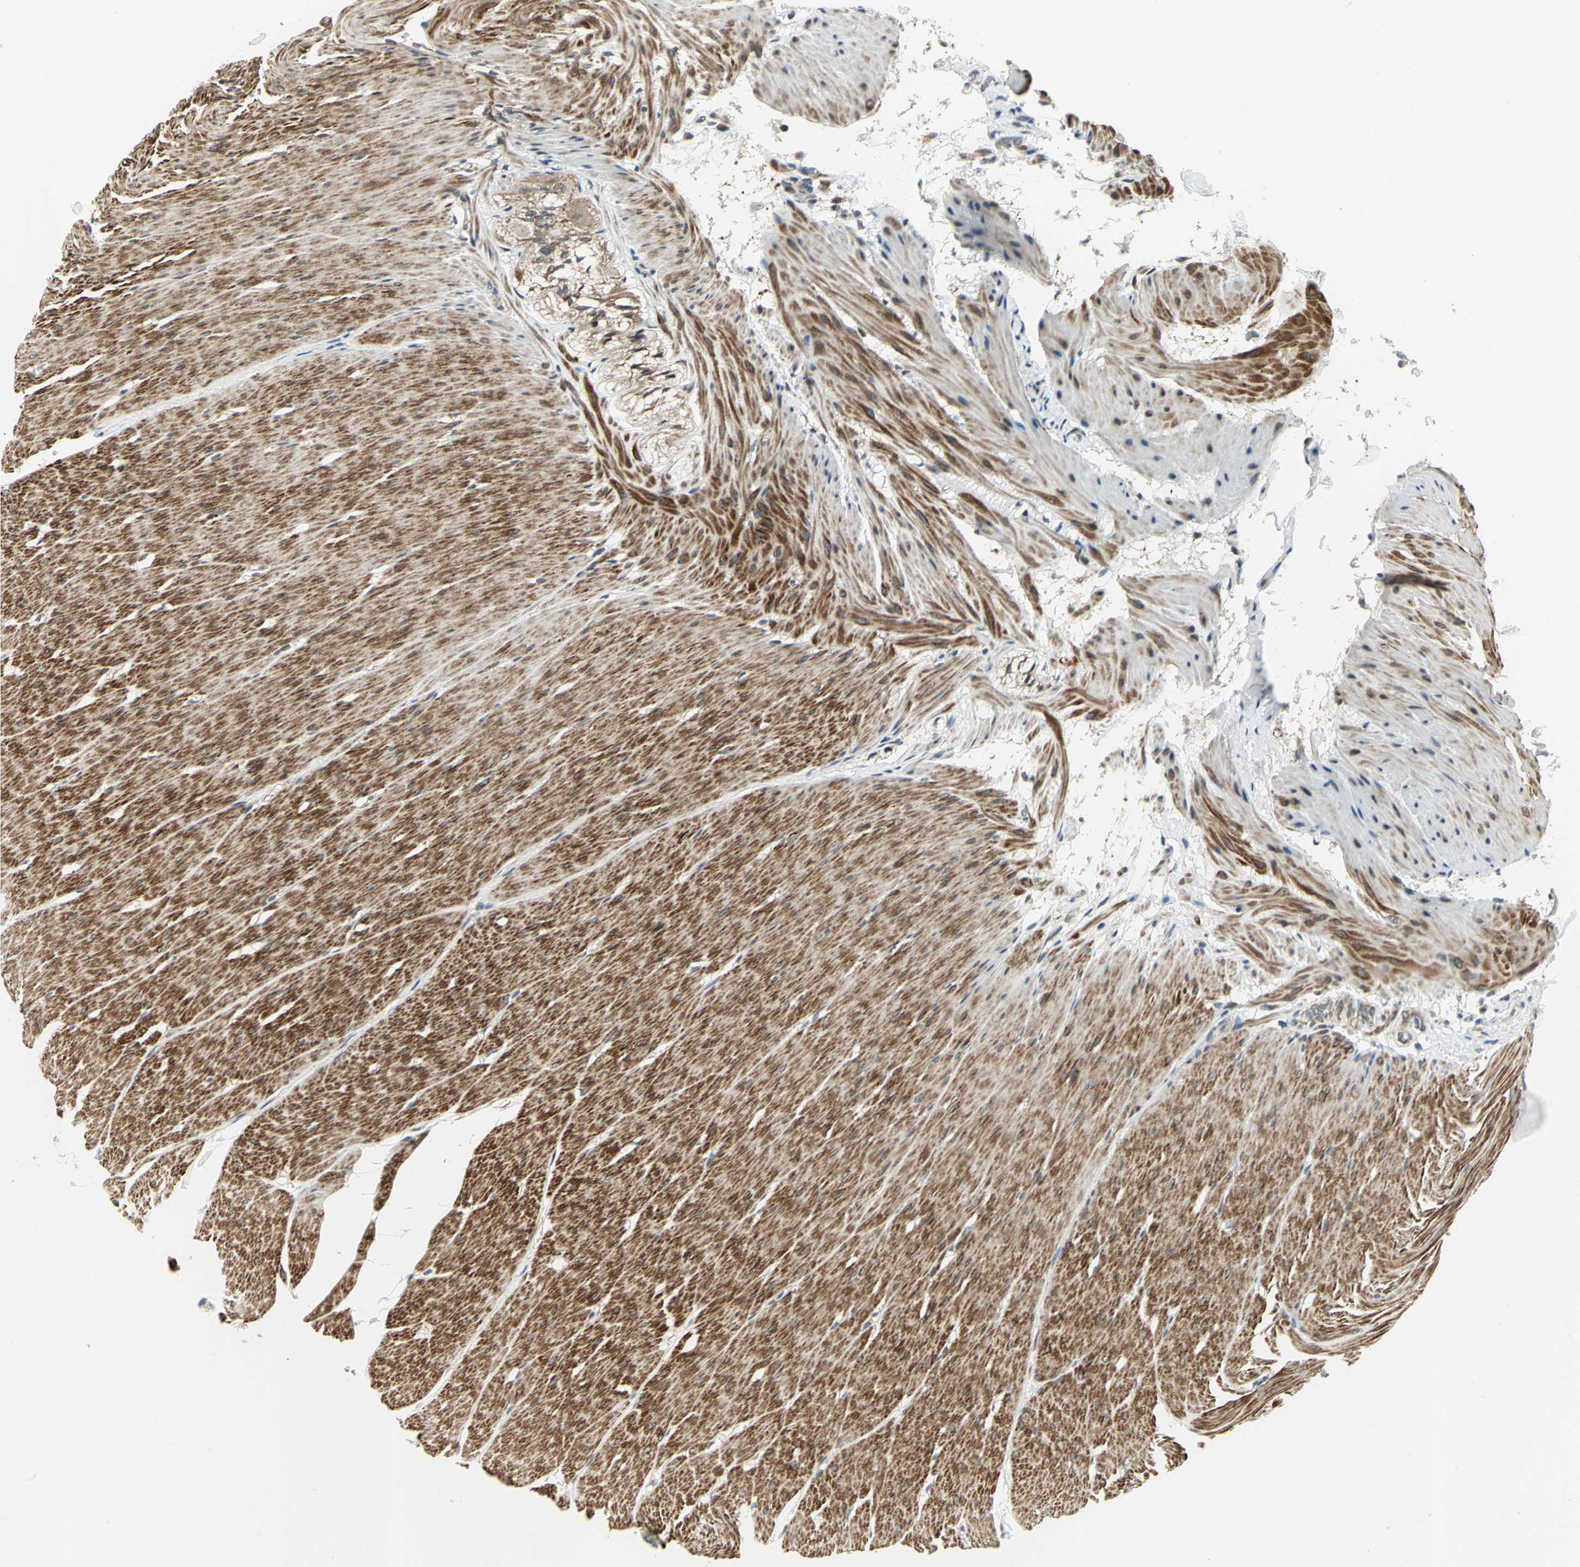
{"staining": {"intensity": "strong", "quantity": ">75%", "location": "cytoplasmic/membranous"}, "tissue": "smooth muscle", "cell_type": "Smooth muscle cells", "image_type": "normal", "snomed": [{"axis": "morphology", "description": "Normal tissue, NOS"}, {"axis": "topography", "description": "Smooth muscle"}, {"axis": "topography", "description": "Colon"}], "caption": "The image displays immunohistochemical staining of unremarkable smooth muscle. There is strong cytoplasmic/membranous expression is appreciated in about >75% of smooth muscle cells.", "gene": "PLAGL2", "patient": {"sex": "male", "age": 67}}